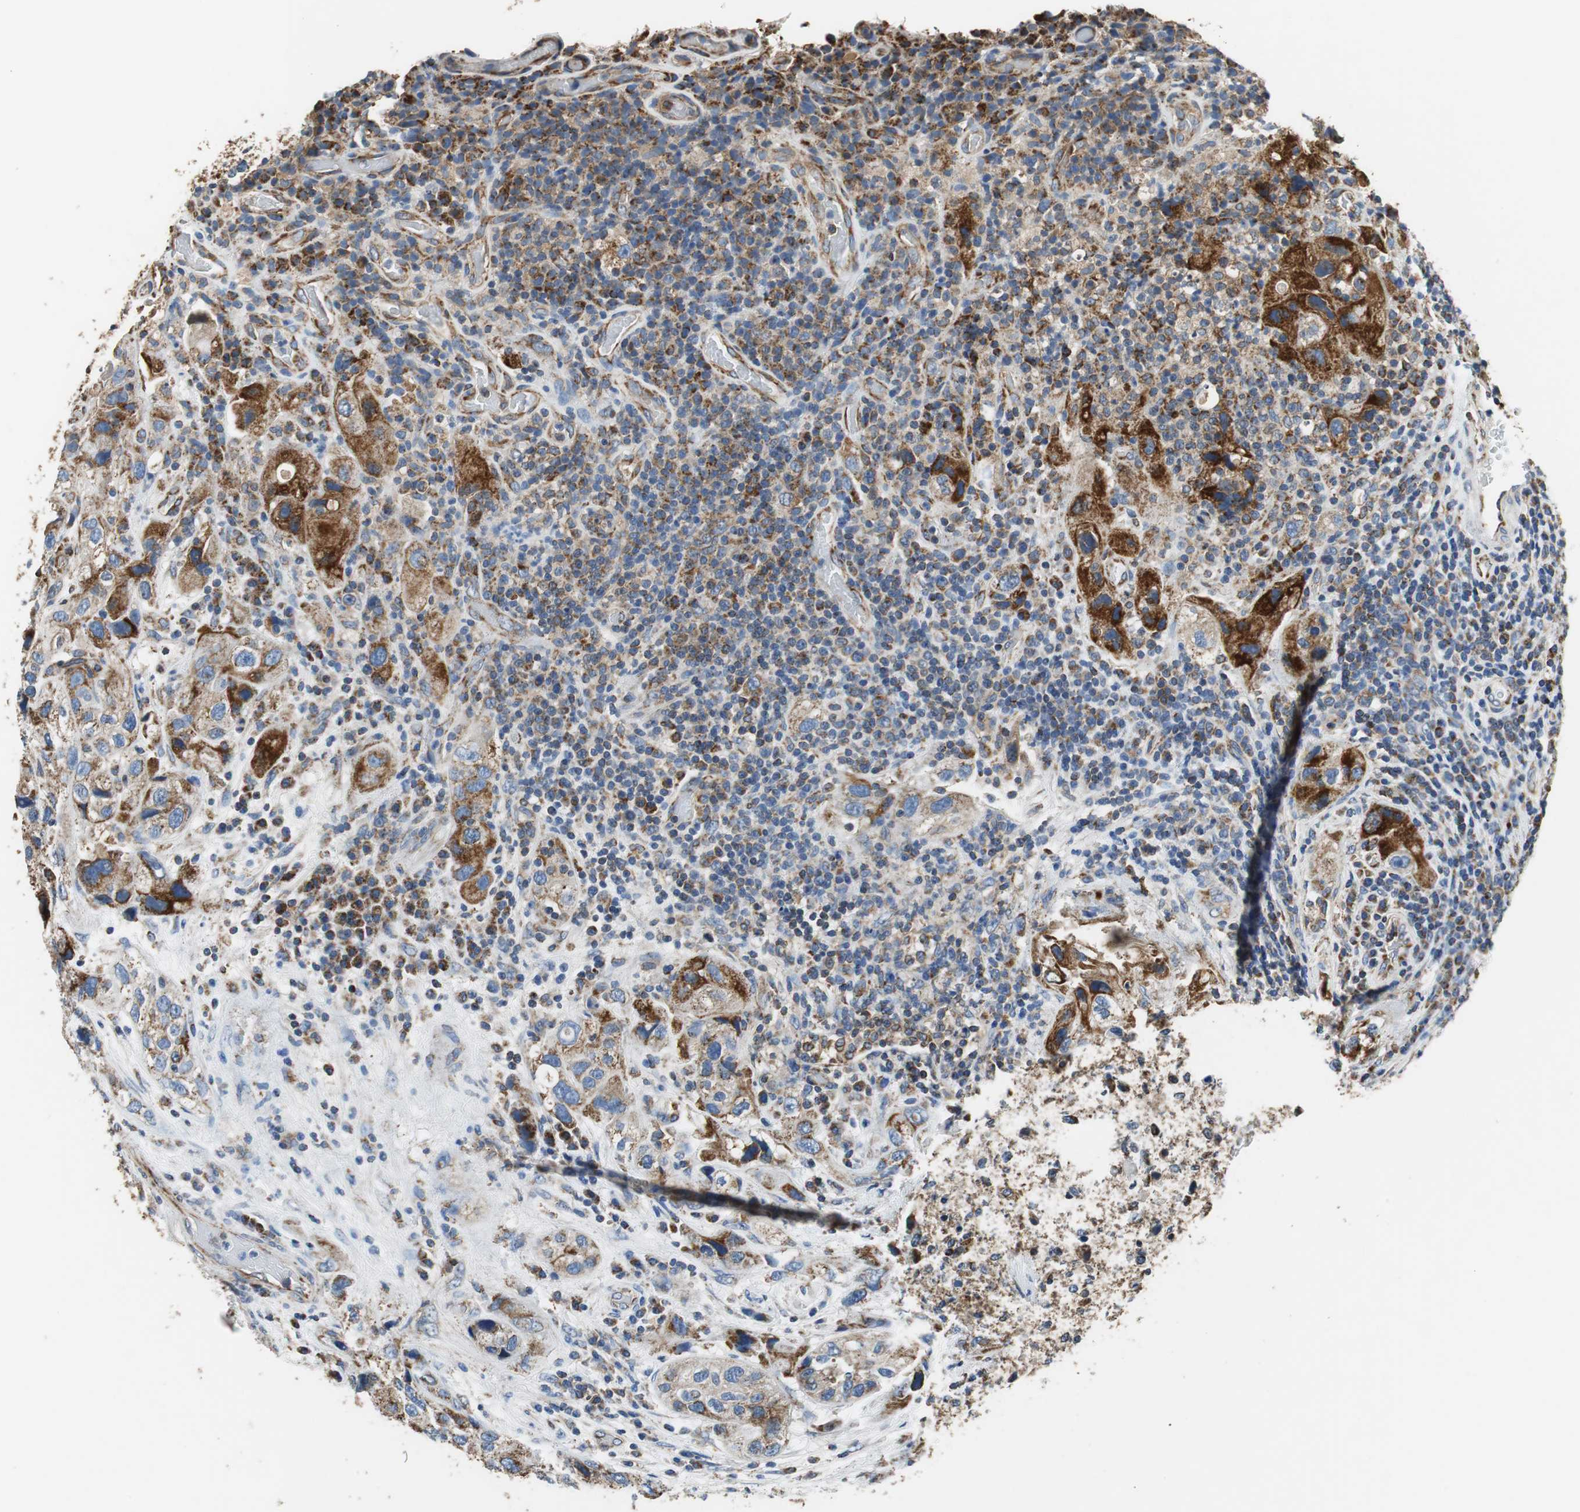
{"staining": {"intensity": "strong", "quantity": ">75%", "location": "cytoplasmic/membranous"}, "tissue": "urothelial cancer", "cell_type": "Tumor cells", "image_type": "cancer", "snomed": [{"axis": "morphology", "description": "Urothelial carcinoma, High grade"}, {"axis": "topography", "description": "Urinary bladder"}], "caption": "Approximately >75% of tumor cells in urothelial carcinoma (high-grade) reveal strong cytoplasmic/membranous protein expression as visualized by brown immunohistochemical staining.", "gene": "GSTK1", "patient": {"sex": "female", "age": 64}}